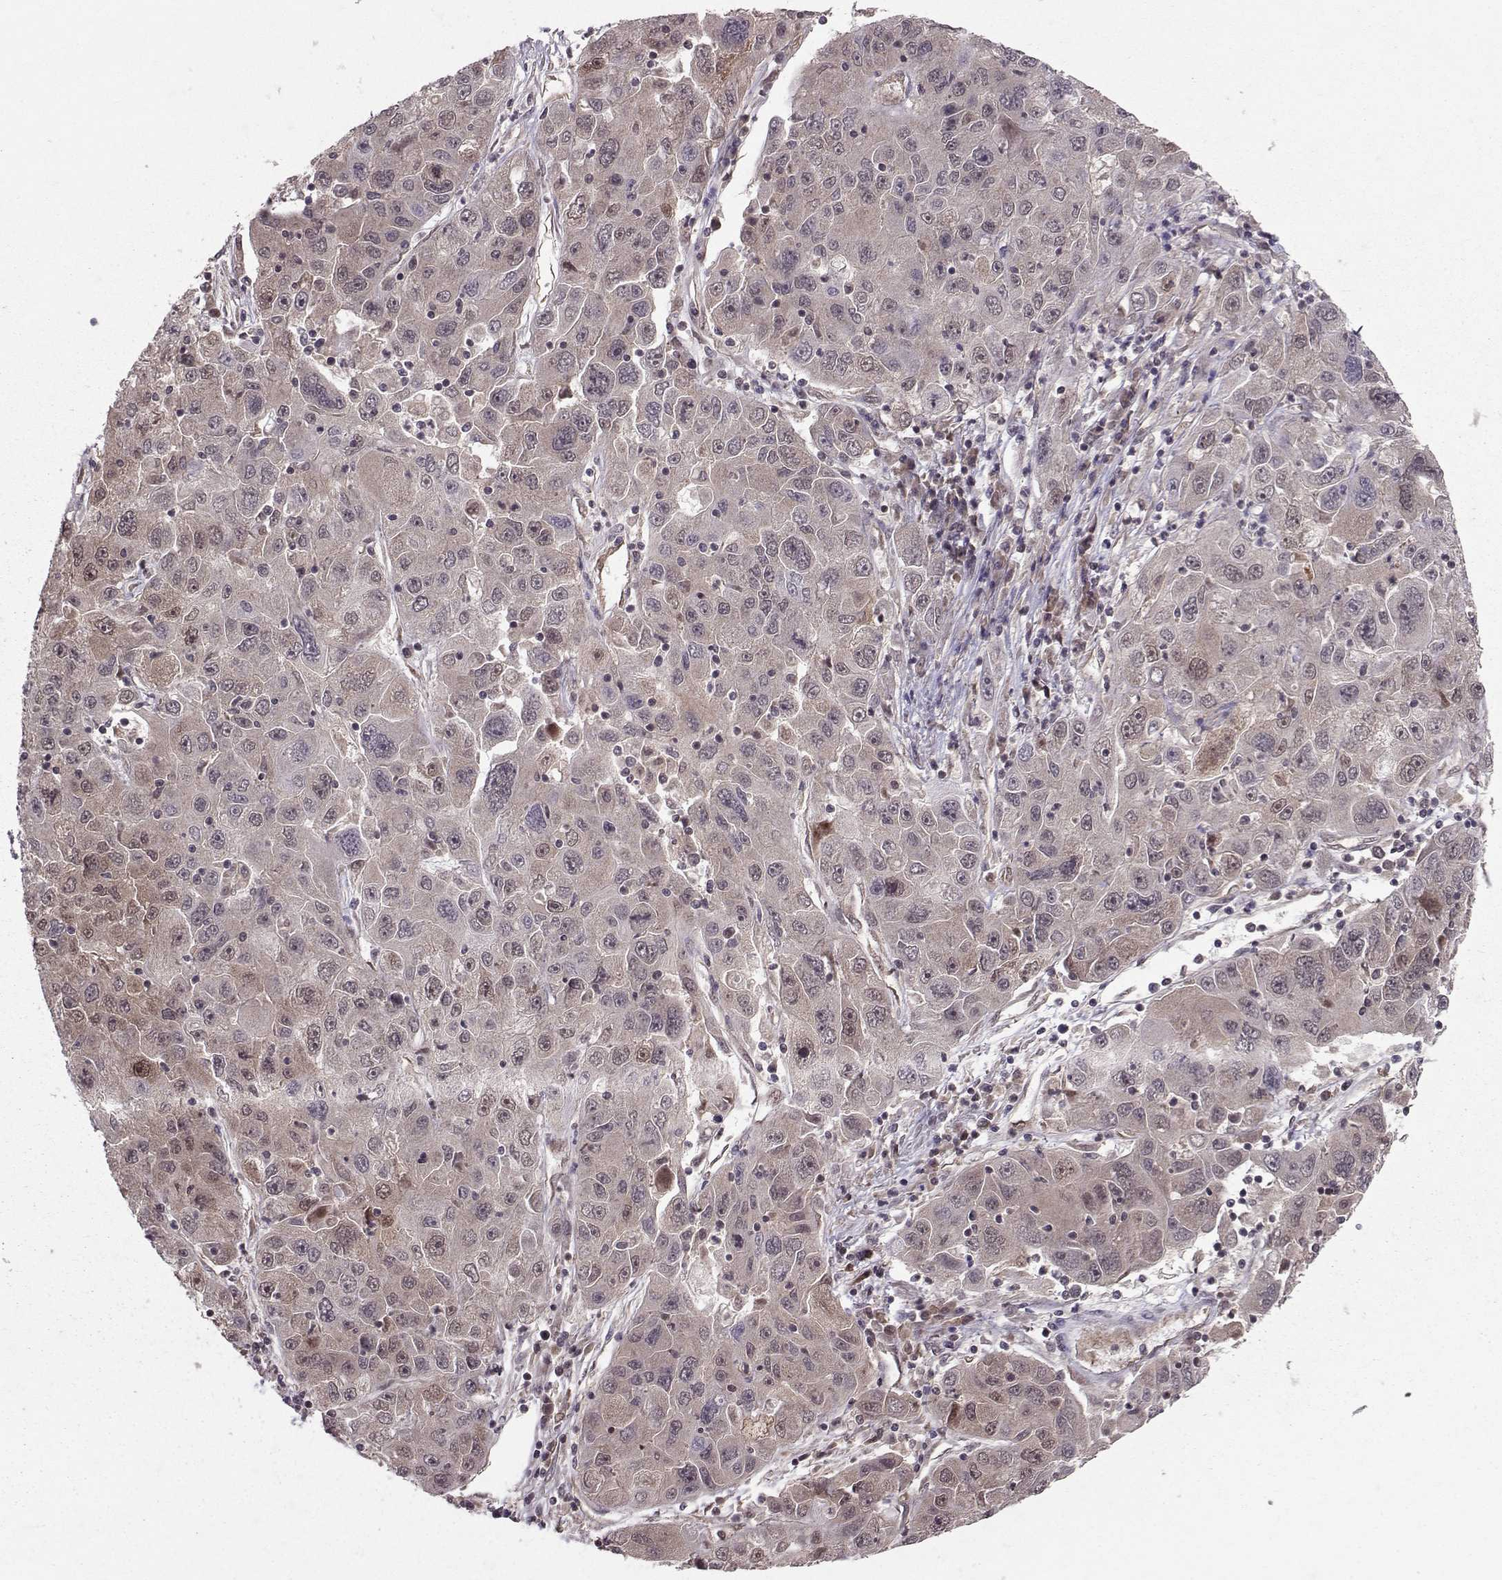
{"staining": {"intensity": "negative", "quantity": "none", "location": "none"}, "tissue": "stomach cancer", "cell_type": "Tumor cells", "image_type": "cancer", "snomed": [{"axis": "morphology", "description": "Adenocarcinoma, NOS"}, {"axis": "topography", "description": "Stomach"}], "caption": "Stomach cancer was stained to show a protein in brown. There is no significant expression in tumor cells. (DAB immunohistochemistry (IHC) with hematoxylin counter stain).", "gene": "PPP2R2A", "patient": {"sex": "male", "age": 56}}